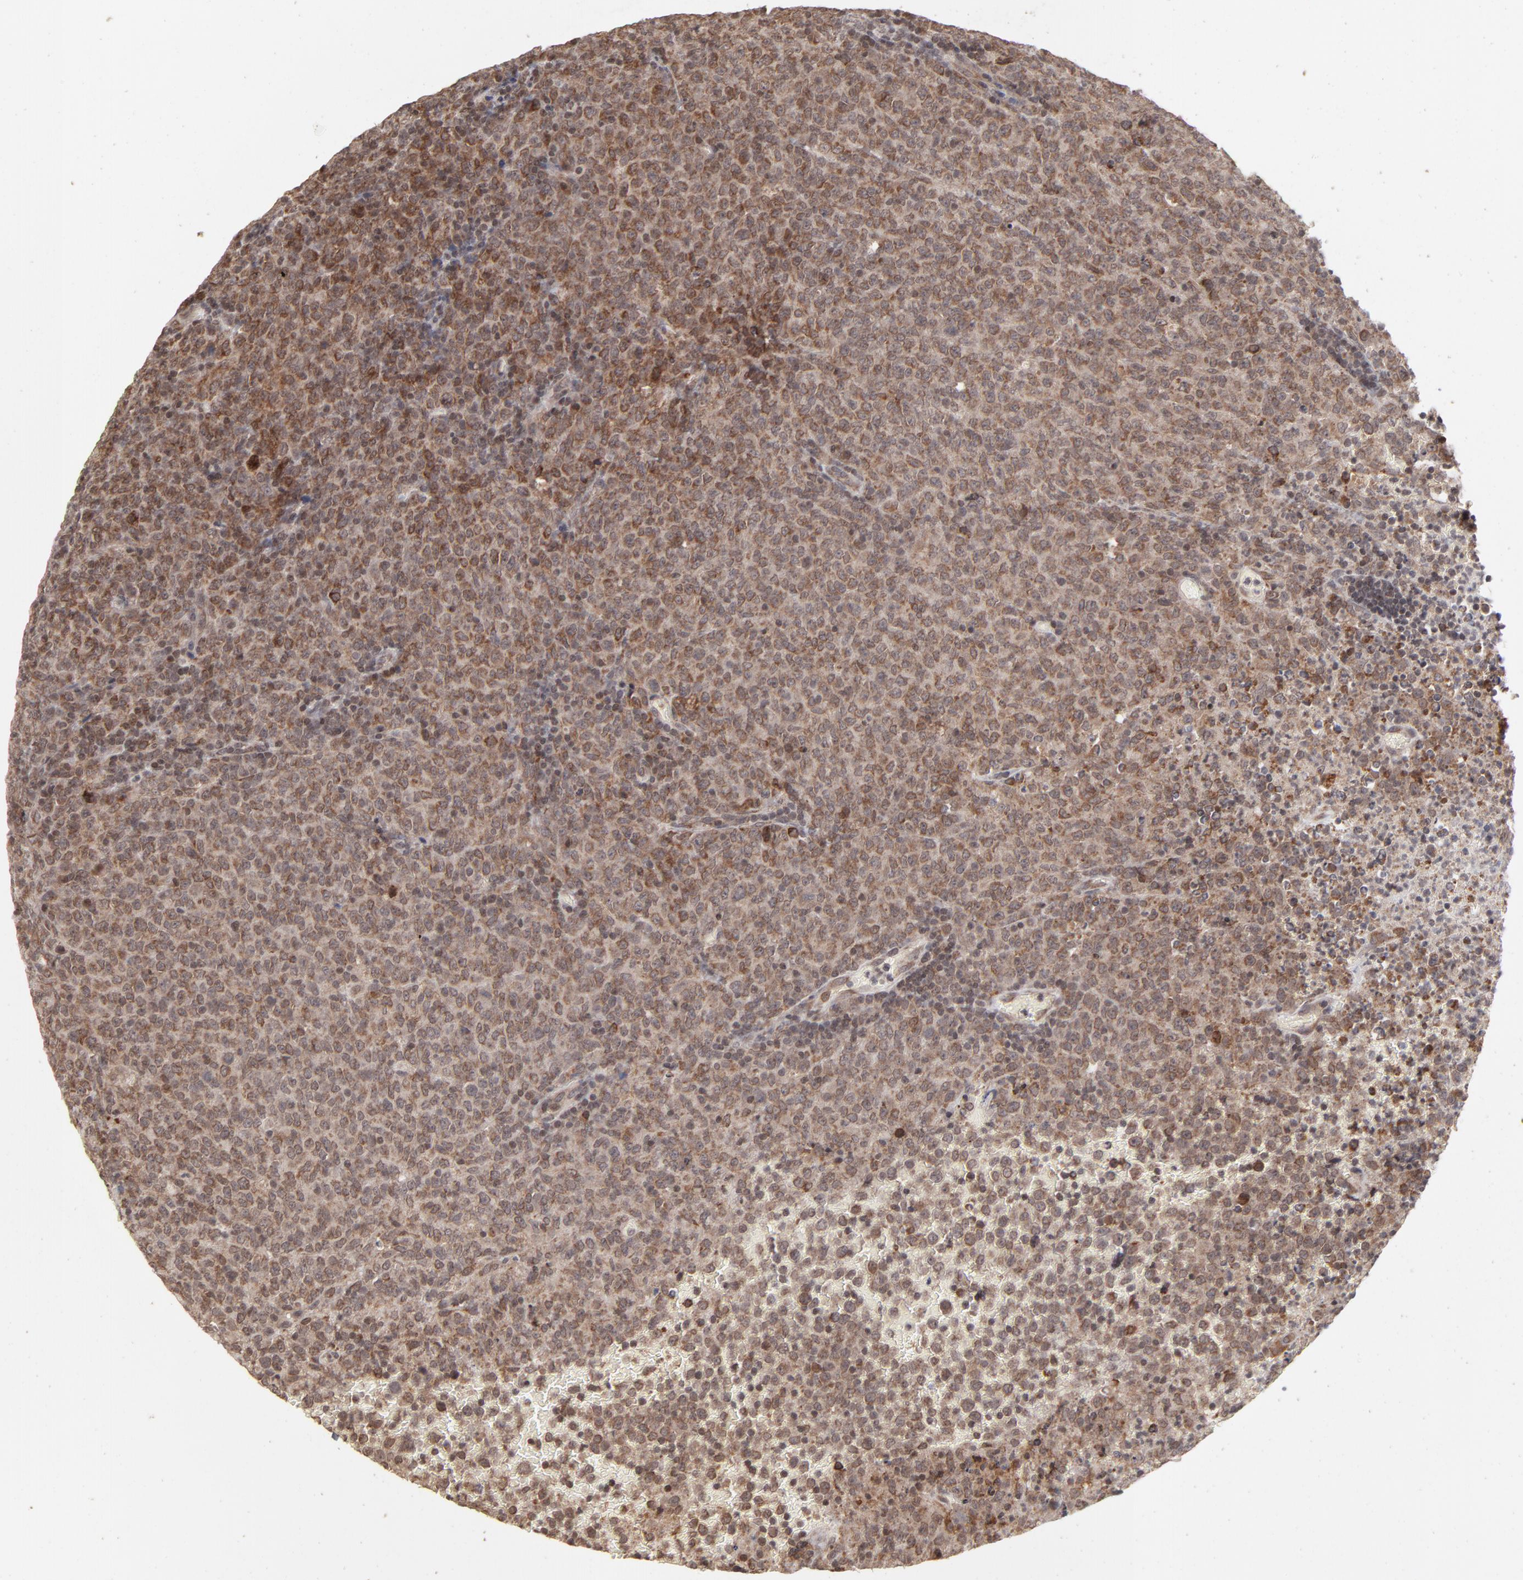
{"staining": {"intensity": "weak", "quantity": ">75%", "location": "nuclear"}, "tissue": "lymphoma", "cell_type": "Tumor cells", "image_type": "cancer", "snomed": [{"axis": "morphology", "description": "Malignant lymphoma, non-Hodgkin's type, High grade"}, {"axis": "topography", "description": "Tonsil"}], "caption": "This image displays immunohistochemistry (IHC) staining of human lymphoma, with low weak nuclear staining in approximately >75% of tumor cells.", "gene": "ARIH1", "patient": {"sex": "female", "age": 36}}